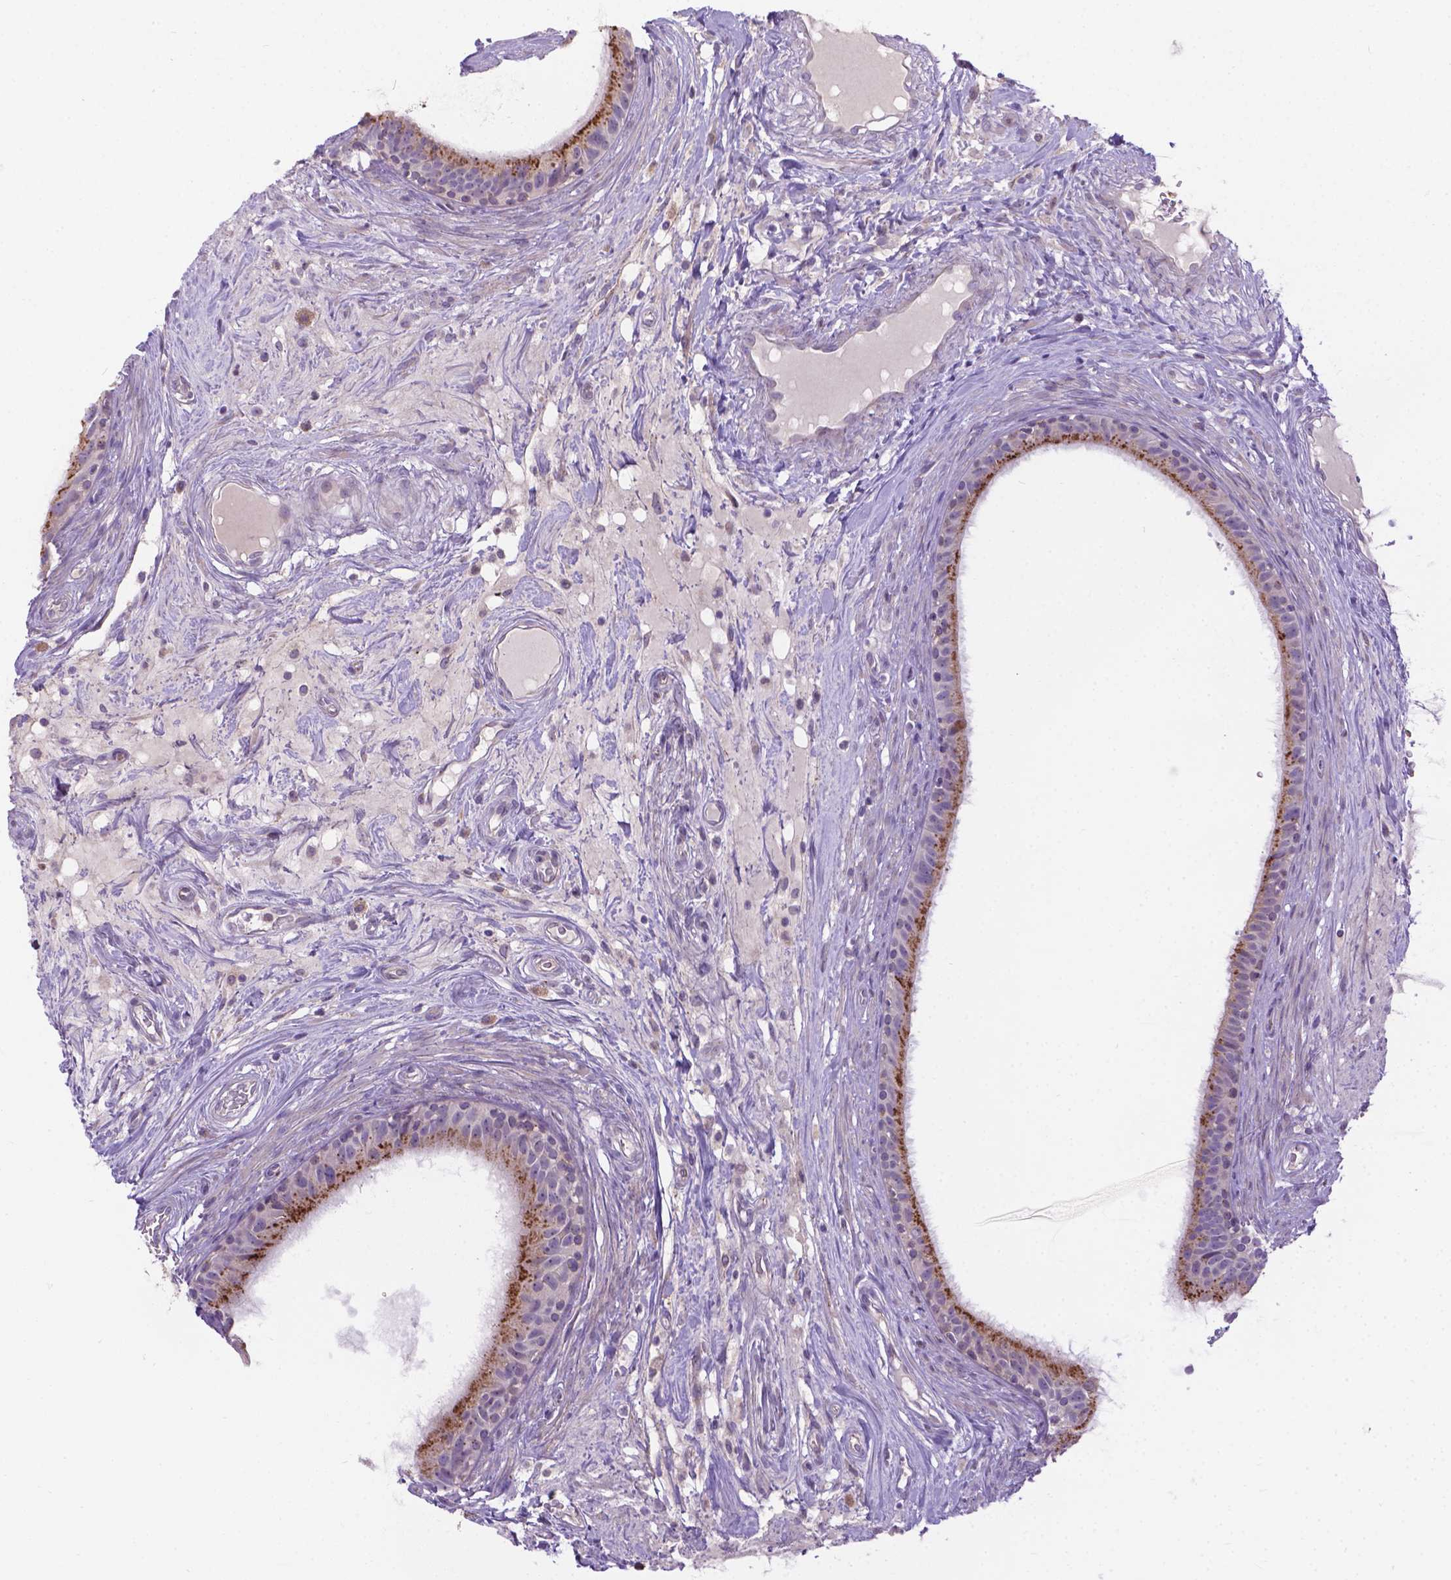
{"staining": {"intensity": "moderate", "quantity": "<25%", "location": "cytoplasmic/membranous"}, "tissue": "epididymis", "cell_type": "Glandular cells", "image_type": "normal", "snomed": [{"axis": "morphology", "description": "Normal tissue, NOS"}, {"axis": "topography", "description": "Epididymis"}], "caption": "Immunohistochemical staining of benign human epididymis exhibits <25% levels of moderate cytoplasmic/membranous protein expression in about <25% of glandular cells.", "gene": "TM4SF18", "patient": {"sex": "male", "age": 59}}